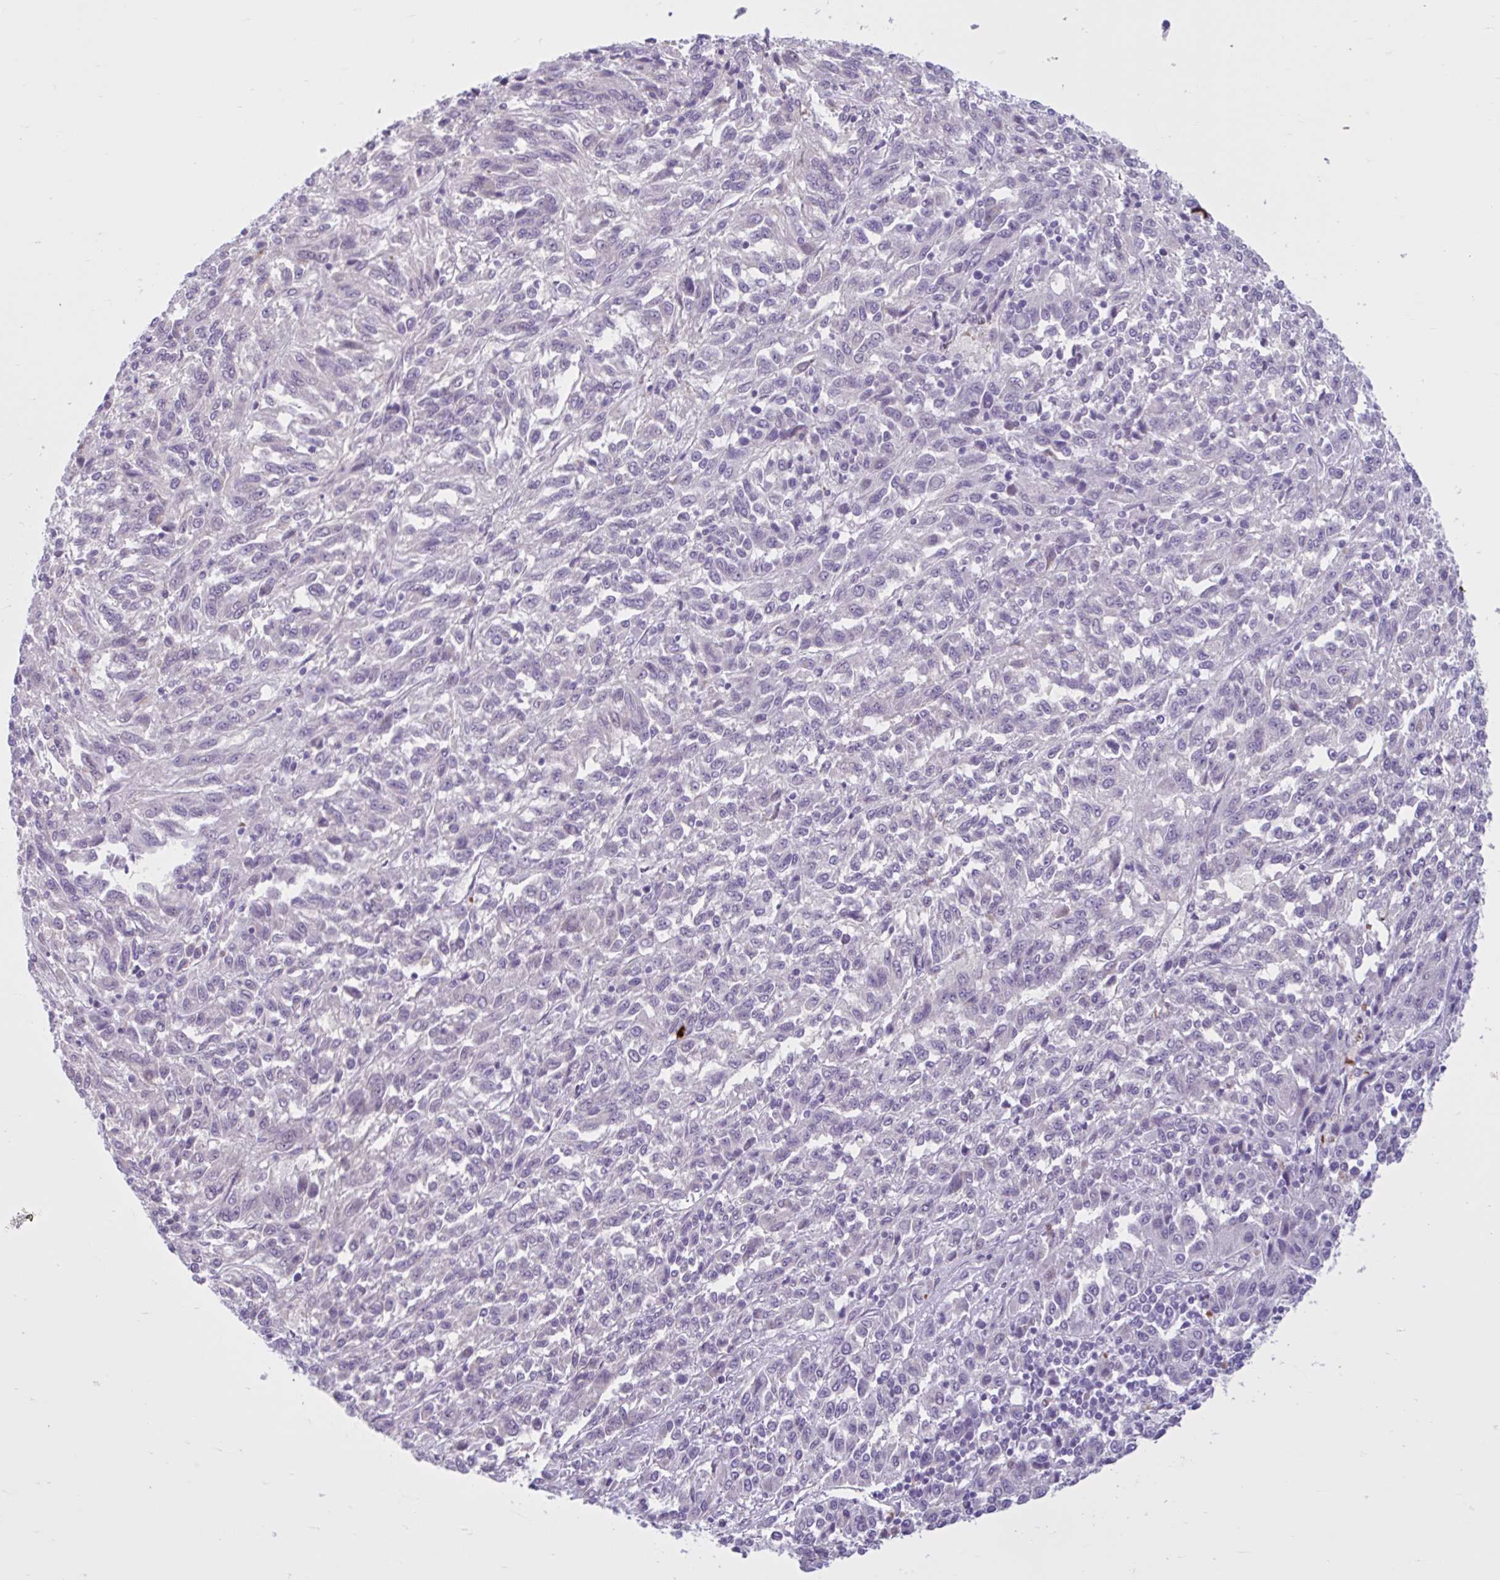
{"staining": {"intensity": "negative", "quantity": "none", "location": "none"}, "tissue": "melanoma", "cell_type": "Tumor cells", "image_type": "cancer", "snomed": [{"axis": "morphology", "description": "Malignant melanoma, Metastatic site"}, {"axis": "topography", "description": "Lung"}], "caption": "Tumor cells are negative for brown protein staining in malignant melanoma (metastatic site). (Stains: DAB immunohistochemistry (IHC) with hematoxylin counter stain, Microscopy: brightfield microscopy at high magnification).", "gene": "CEP120", "patient": {"sex": "male", "age": 64}}